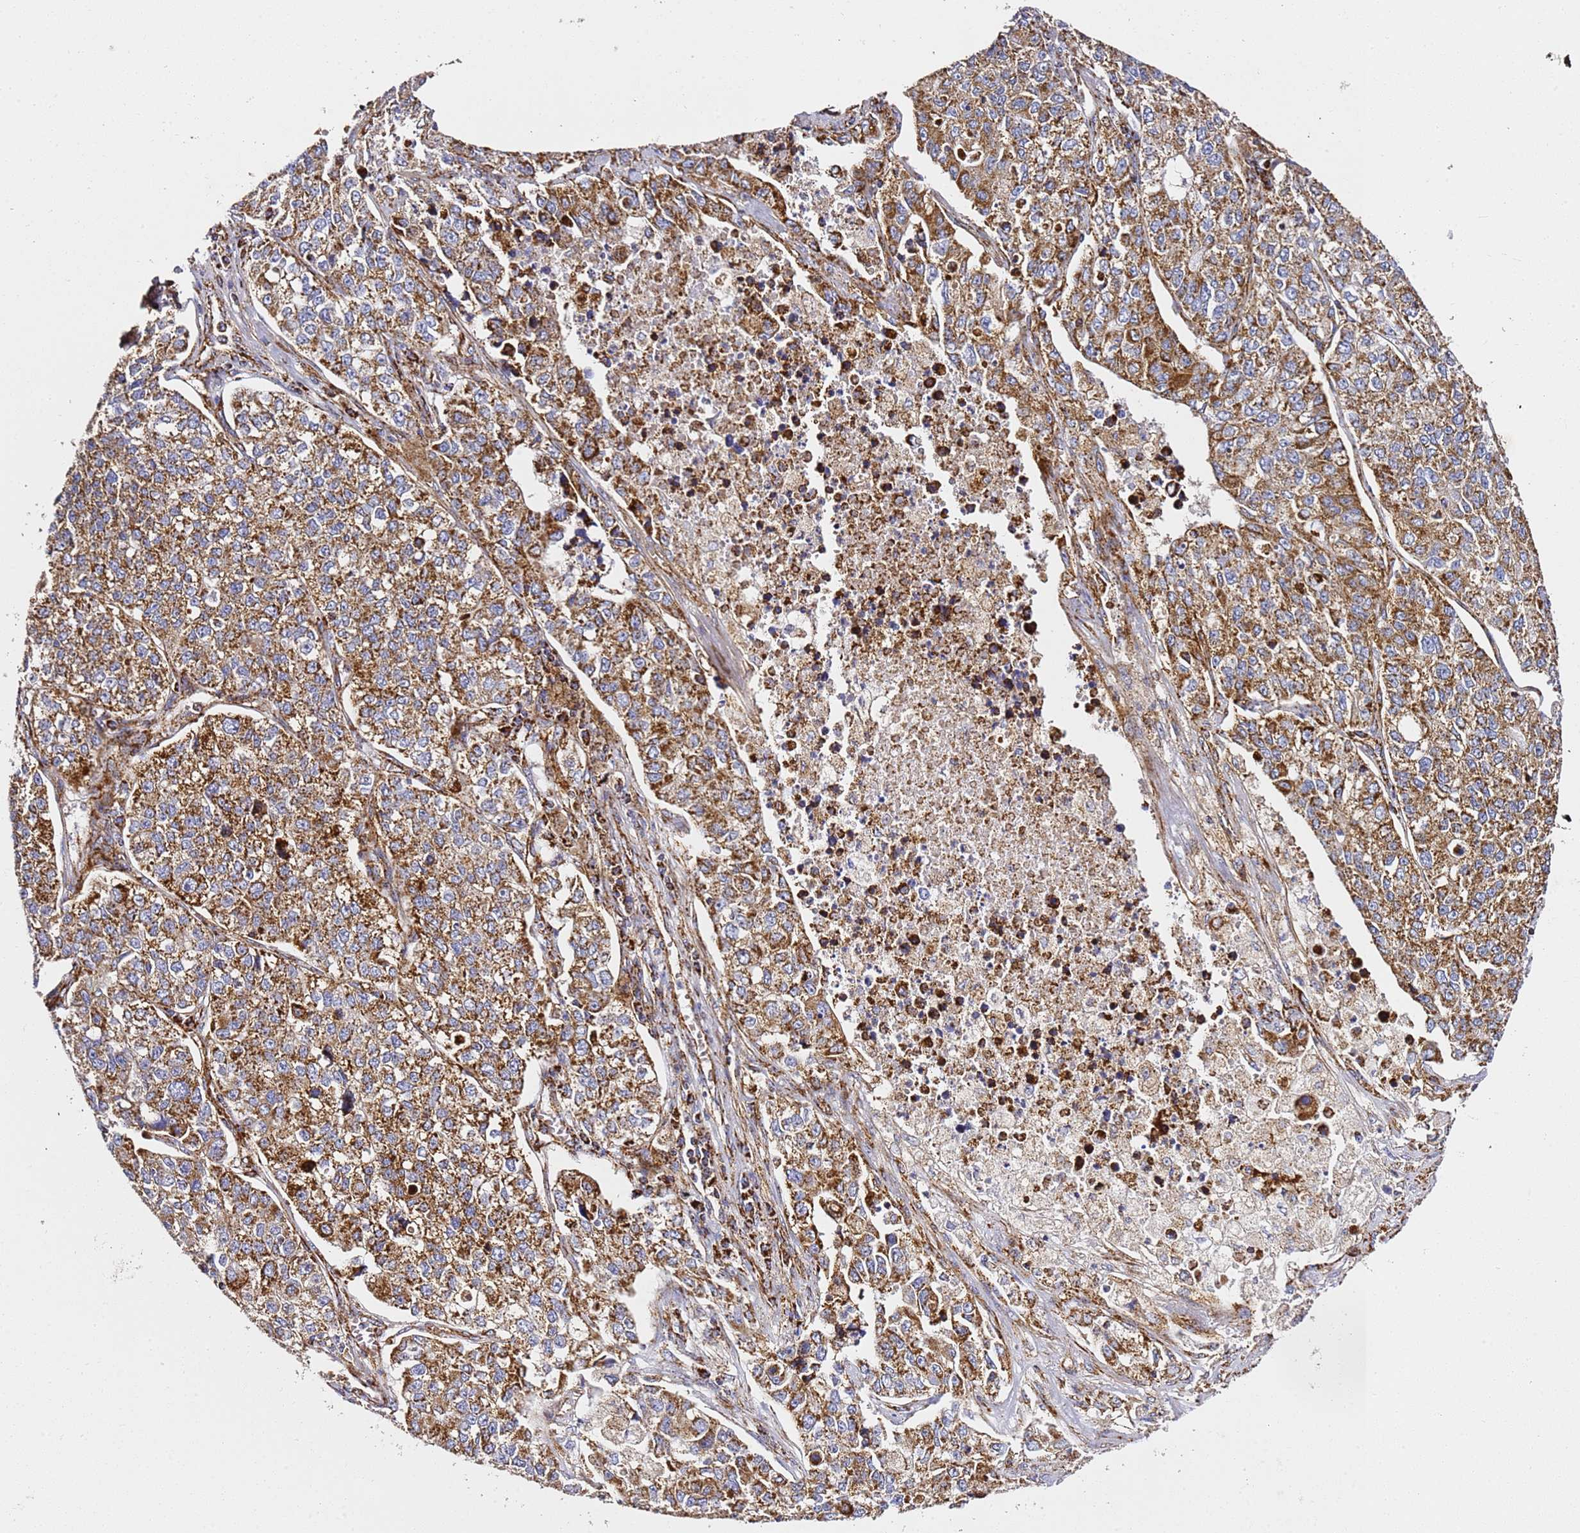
{"staining": {"intensity": "strong", "quantity": ">75%", "location": "cytoplasmic/membranous"}, "tissue": "lung cancer", "cell_type": "Tumor cells", "image_type": "cancer", "snomed": [{"axis": "morphology", "description": "Adenocarcinoma, NOS"}, {"axis": "topography", "description": "Lung"}], "caption": "Immunohistochemical staining of adenocarcinoma (lung) demonstrates high levels of strong cytoplasmic/membranous positivity in about >75% of tumor cells. (DAB (3,3'-diaminobenzidine) IHC with brightfield microscopy, high magnification).", "gene": "NDUFA3", "patient": {"sex": "male", "age": 49}}